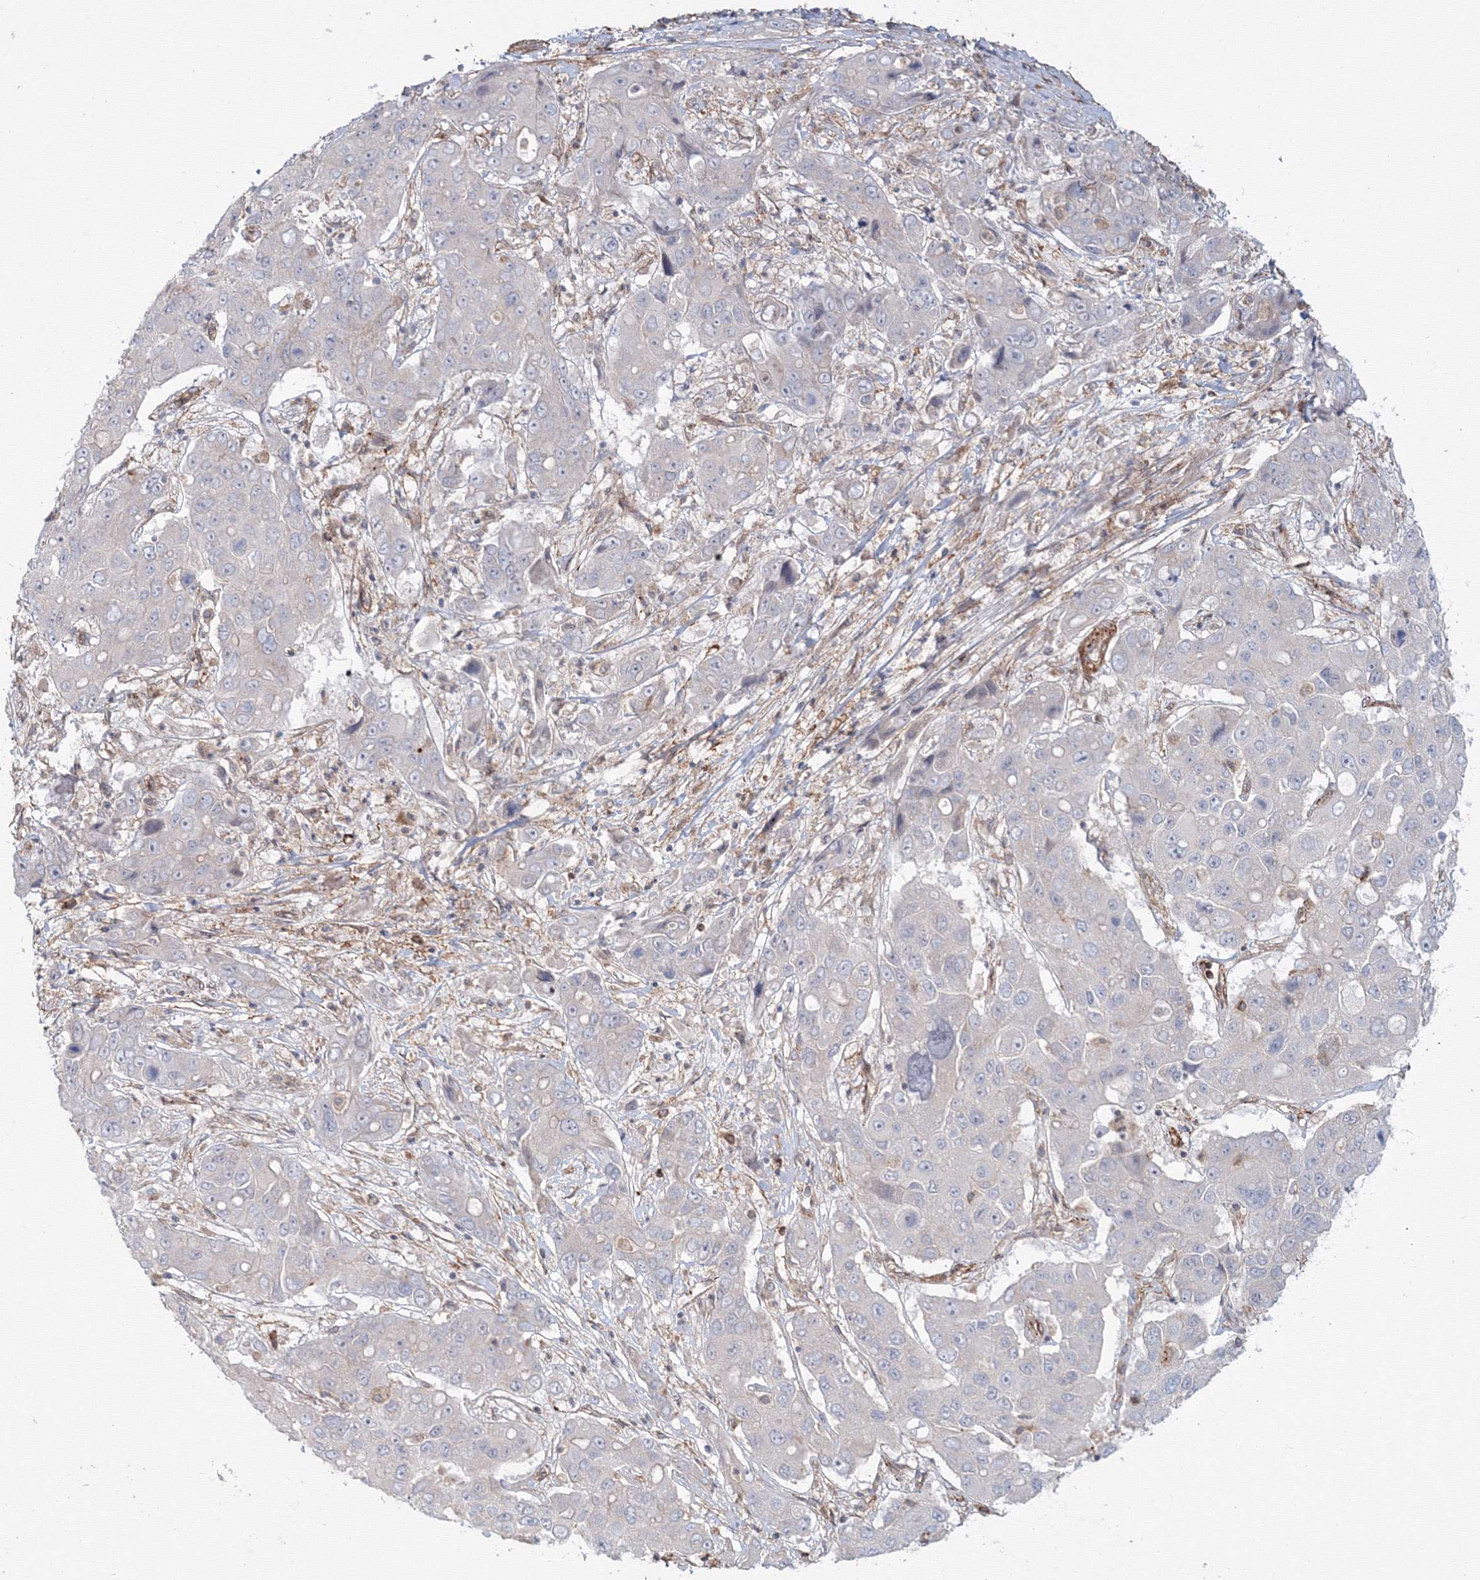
{"staining": {"intensity": "negative", "quantity": "none", "location": "none"}, "tissue": "liver cancer", "cell_type": "Tumor cells", "image_type": "cancer", "snomed": [{"axis": "morphology", "description": "Cholangiocarcinoma"}, {"axis": "topography", "description": "Liver"}], "caption": "A histopathology image of liver cancer (cholangiocarcinoma) stained for a protein demonstrates no brown staining in tumor cells.", "gene": "SH3PXD2A", "patient": {"sex": "male", "age": 67}}